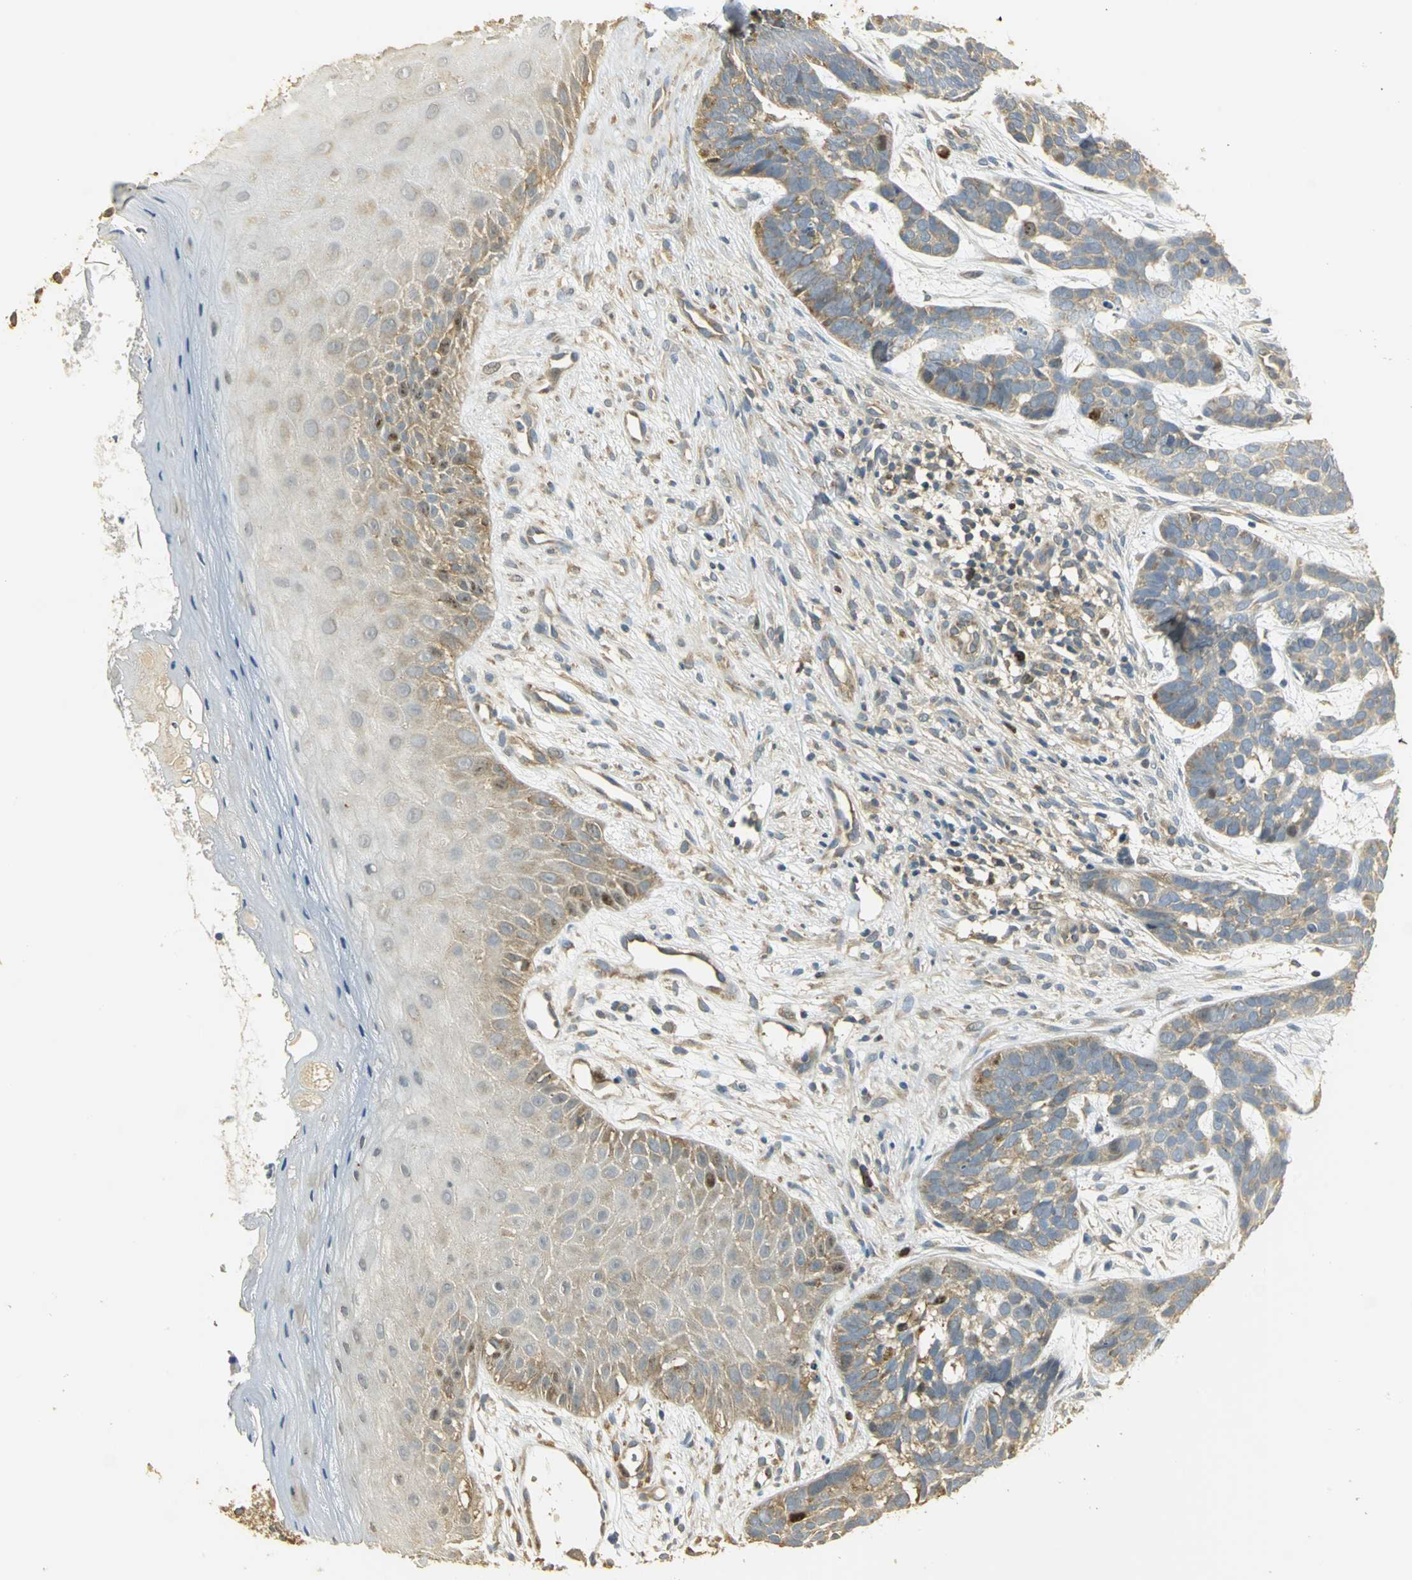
{"staining": {"intensity": "moderate", "quantity": ">75%", "location": "cytoplasmic/membranous"}, "tissue": "skin cancer", "cell_type": "Tumor cells", "image_type": "cancer", "snomed": [{"axis": "morphology", "description": "Basal cell carcinoma"}, {"axis": "topography", "description": "Skin"}], "caption": "There is medium levels of moderate cytoplasmic/membranous staining in tumor cells of basal cell carcinoma (skin), as demonstrated by immunohistochemical staining (brown color).", "gene": "RARS1", "patient": {"sex": "male", "age": 87}}